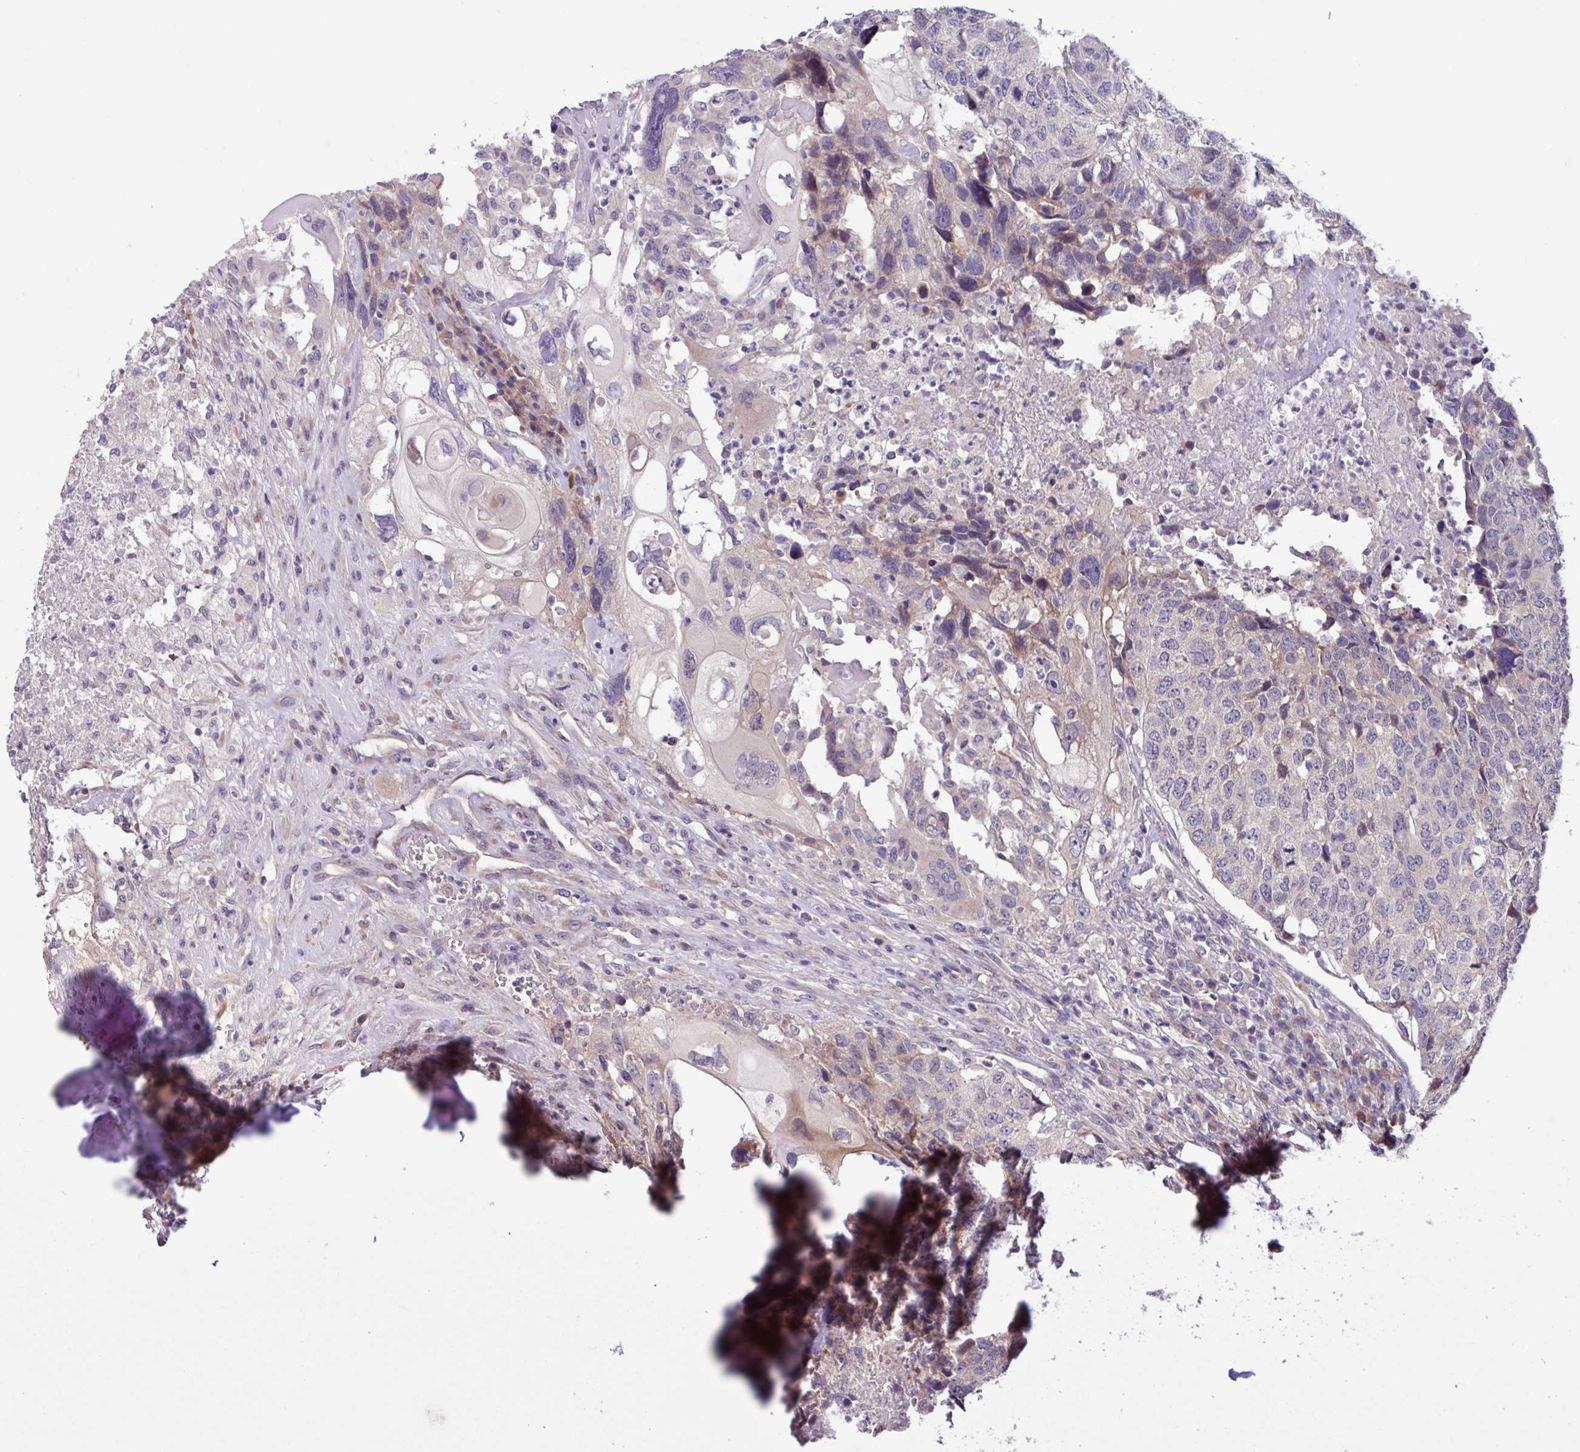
{"staining": {"intensity": "negative", "quantity": "none", "location": "none"}, "tissue": "head and neck cancer", "cell_type": "Tumor cells", "image_type": "cancer", "snomed": [{"axis": "morphology", "description": "Squamous cell carcinoma, NOS"}, {"axis": "topography", "description": "Head-Neck"}], "caption": "Tumor cells are negative for brown protein staining in head and neck squamous cell carcinoma.", "gene": "C20orf27", "patient": {"sex": "male", "age": 66}}